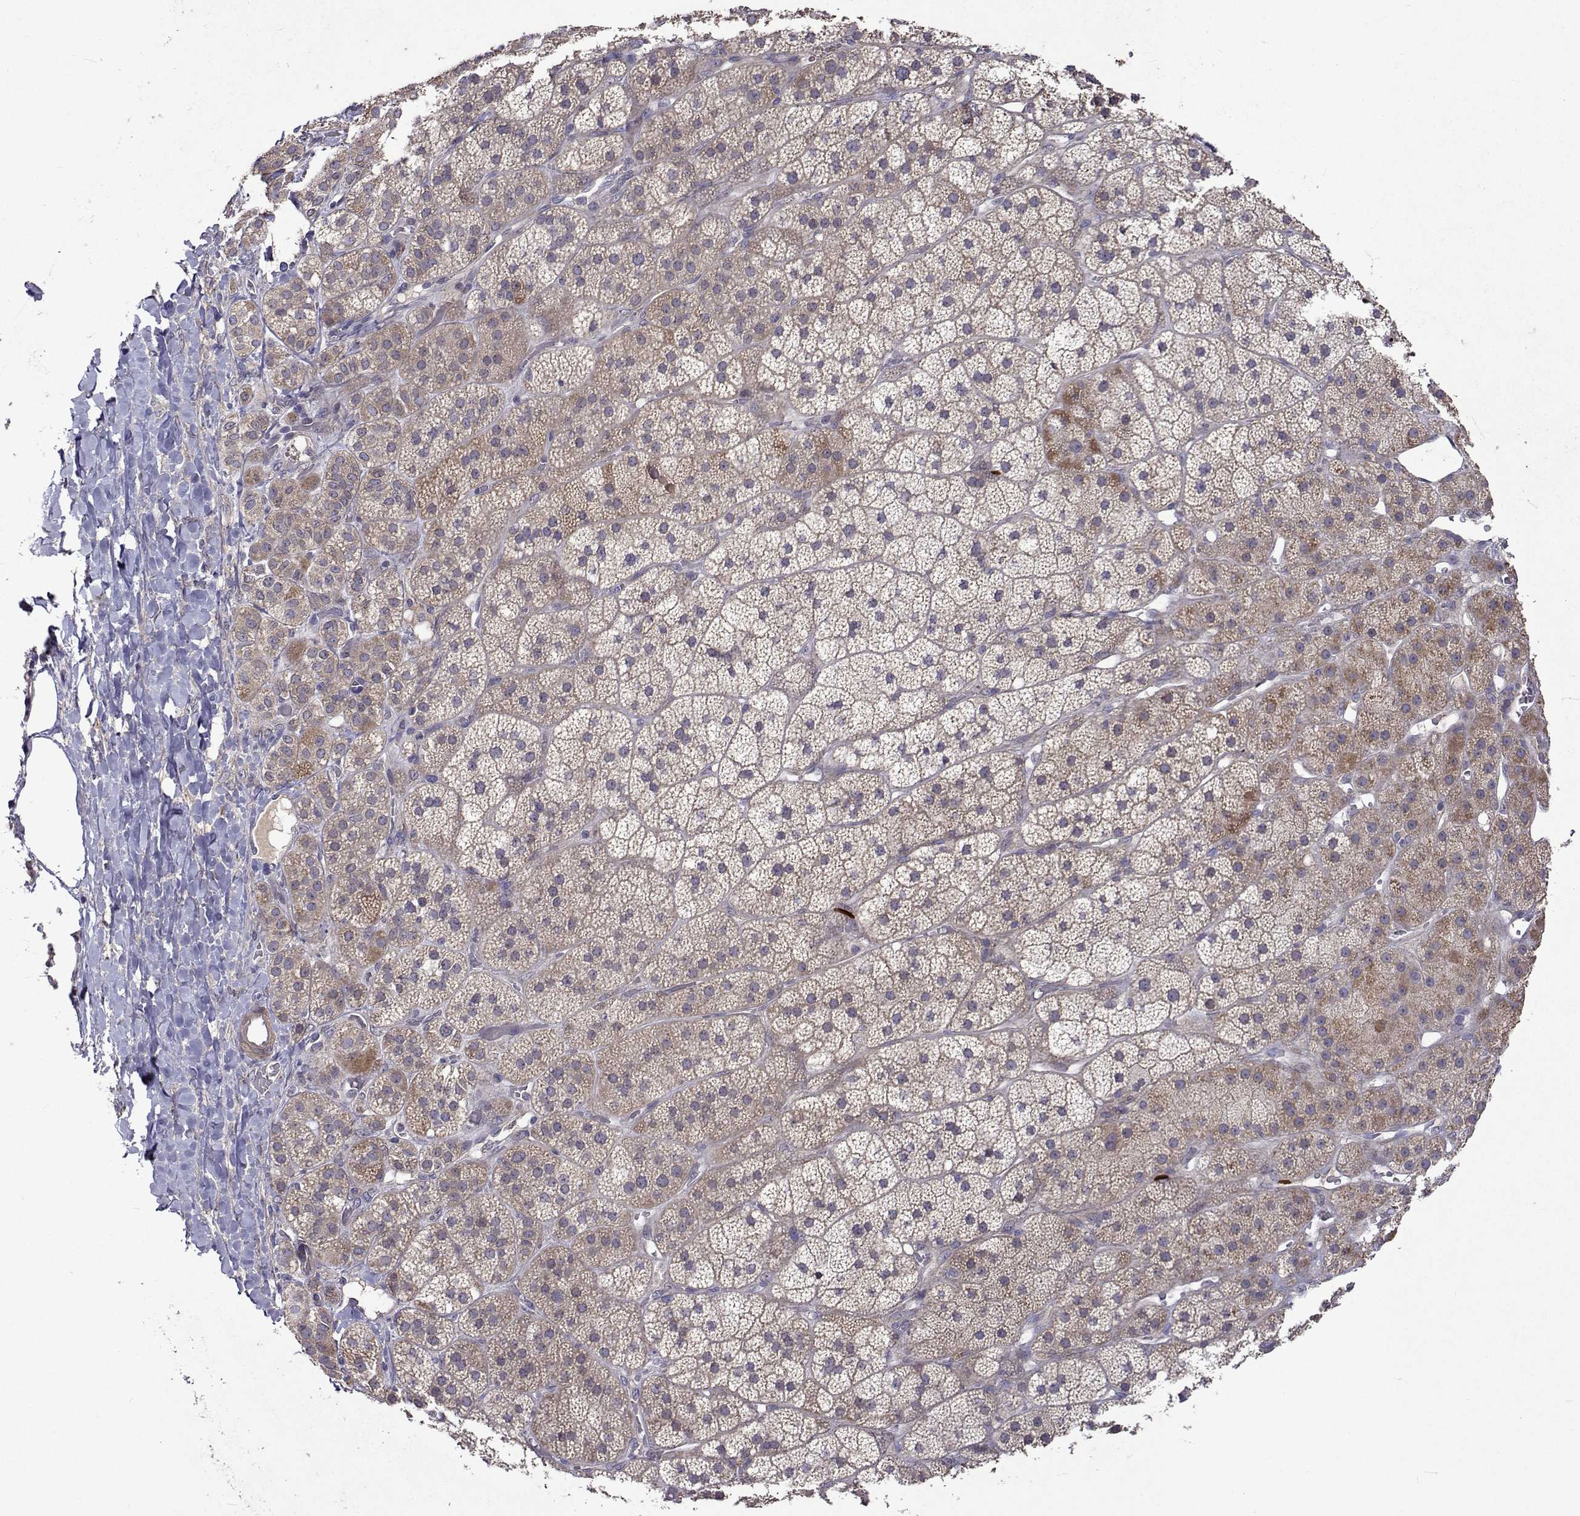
{"staining": {"intensity": "weak", "quantity": "25%-75%", "location": "cytoplasmic/membranous"}, "tissue": "adrenal gland", "cell_type": "Glandular cells", "image_type": "normal", "snomed": [{"axis": "morphology", "description": "Normal tissue, NOS"}, {"axis": "topography", "description": "Adrenal gland"}], "caption": "DAB (3,3'-diaminobenzidine) immunohistochemical staining of benign human adrenal gland displays weak cytoplasmic/membranous protein staining in about 25%-75% of glandular cells. The staining was performed using DAB (3,3'-diaminobenzidine) to visualize the protein expression in brown, while the nuclei were stained in blue with hematoxylin (Magnification: 20x).", "gene": "TARBP2", "patient": {"sex": "male", "age": 57}}